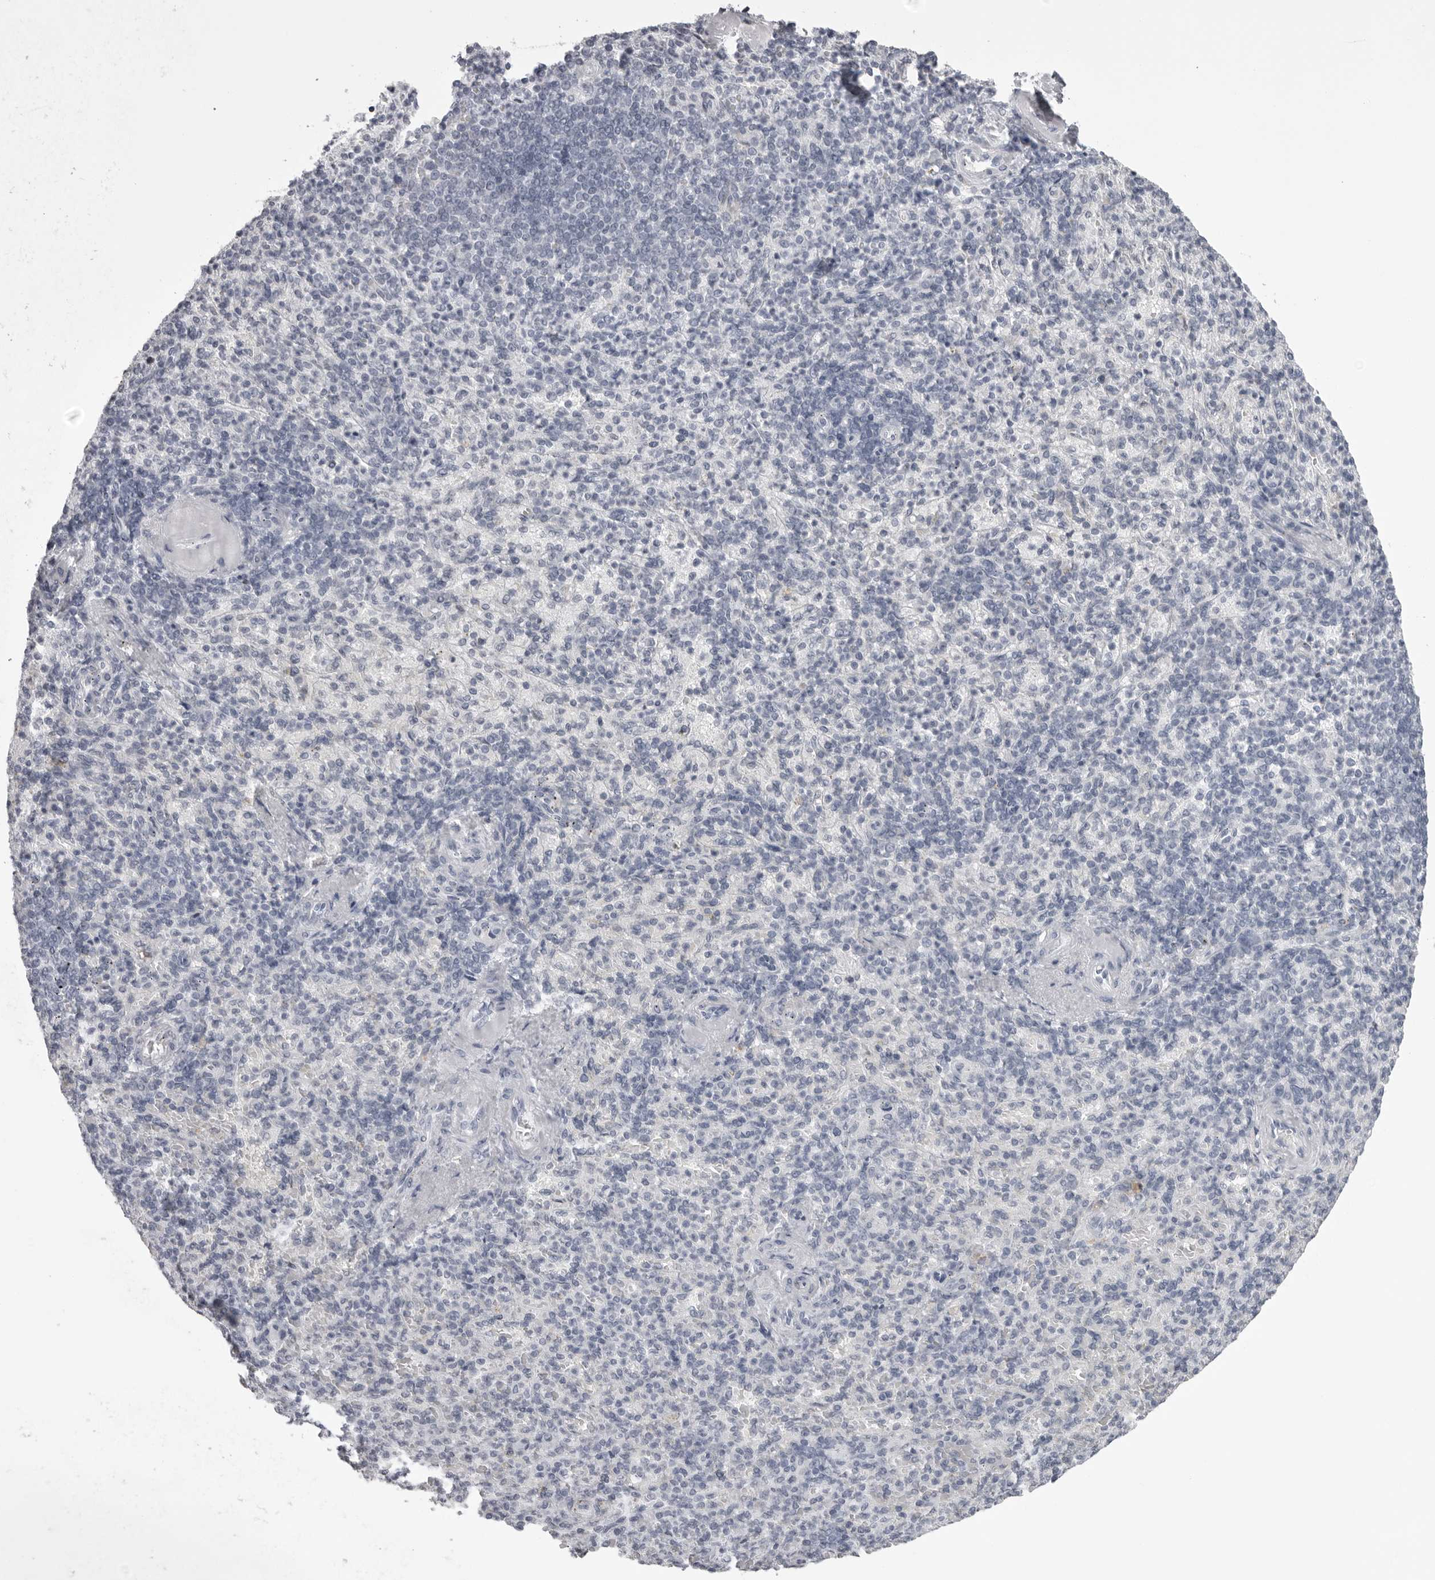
{"staining": {"intensity": "negative", "quantity": "none", "location": "none"}, "tissue": "spleen", "cell_type": "Cells in red pulp", "image_type": "normal", "snomed": [{"axis": "morphology", "description": "Normal tissue, NOS"}, {"axis": "topography", "description": "Spleen"}], "caption": "DAB (3,3'-diaminobenzidine) immunohistochemical staining of unremarkable spleen exhibits no significant staining in cells in red pulp.", "gene": "UROD", "patient": {"sex": "female", "age": 74}}